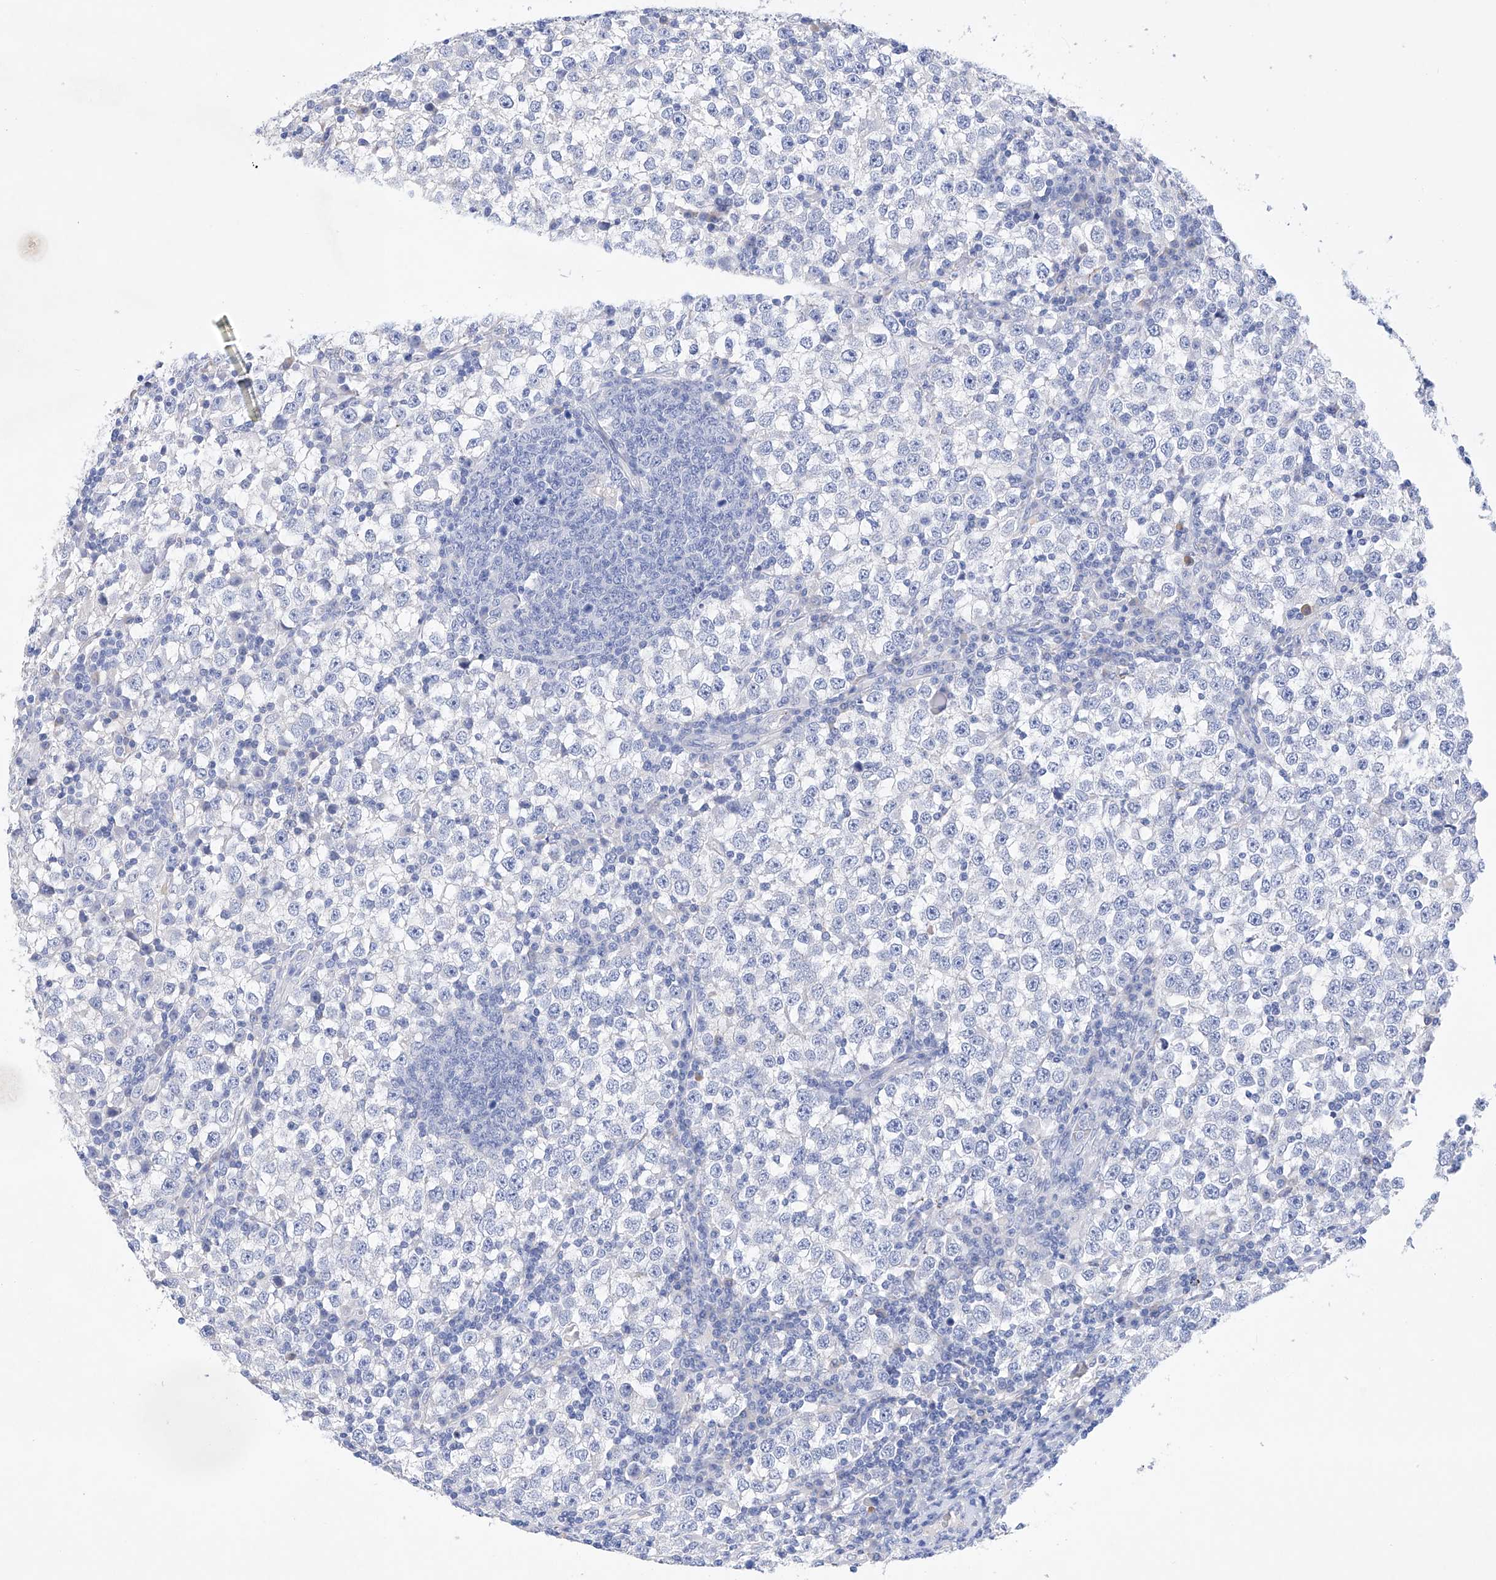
{"staining": {"intensity": "negative", "quantity": "none", "location": "none"}, "tissue": "testis cancer", "cell_type": "Tumor cells", "image_type": "cancer", "snomed": [{"axis": "morphology", "description": "Seminoma, NOS"}, {"axis": "topography", "description": "Testis"}], "caption": "The image demonstrates no staining of tumor cells in seminoma (testis). (DAB IHC, high magnification).", "gene": "LURAP1", "patient": {"sex": "male", "age": 65}}